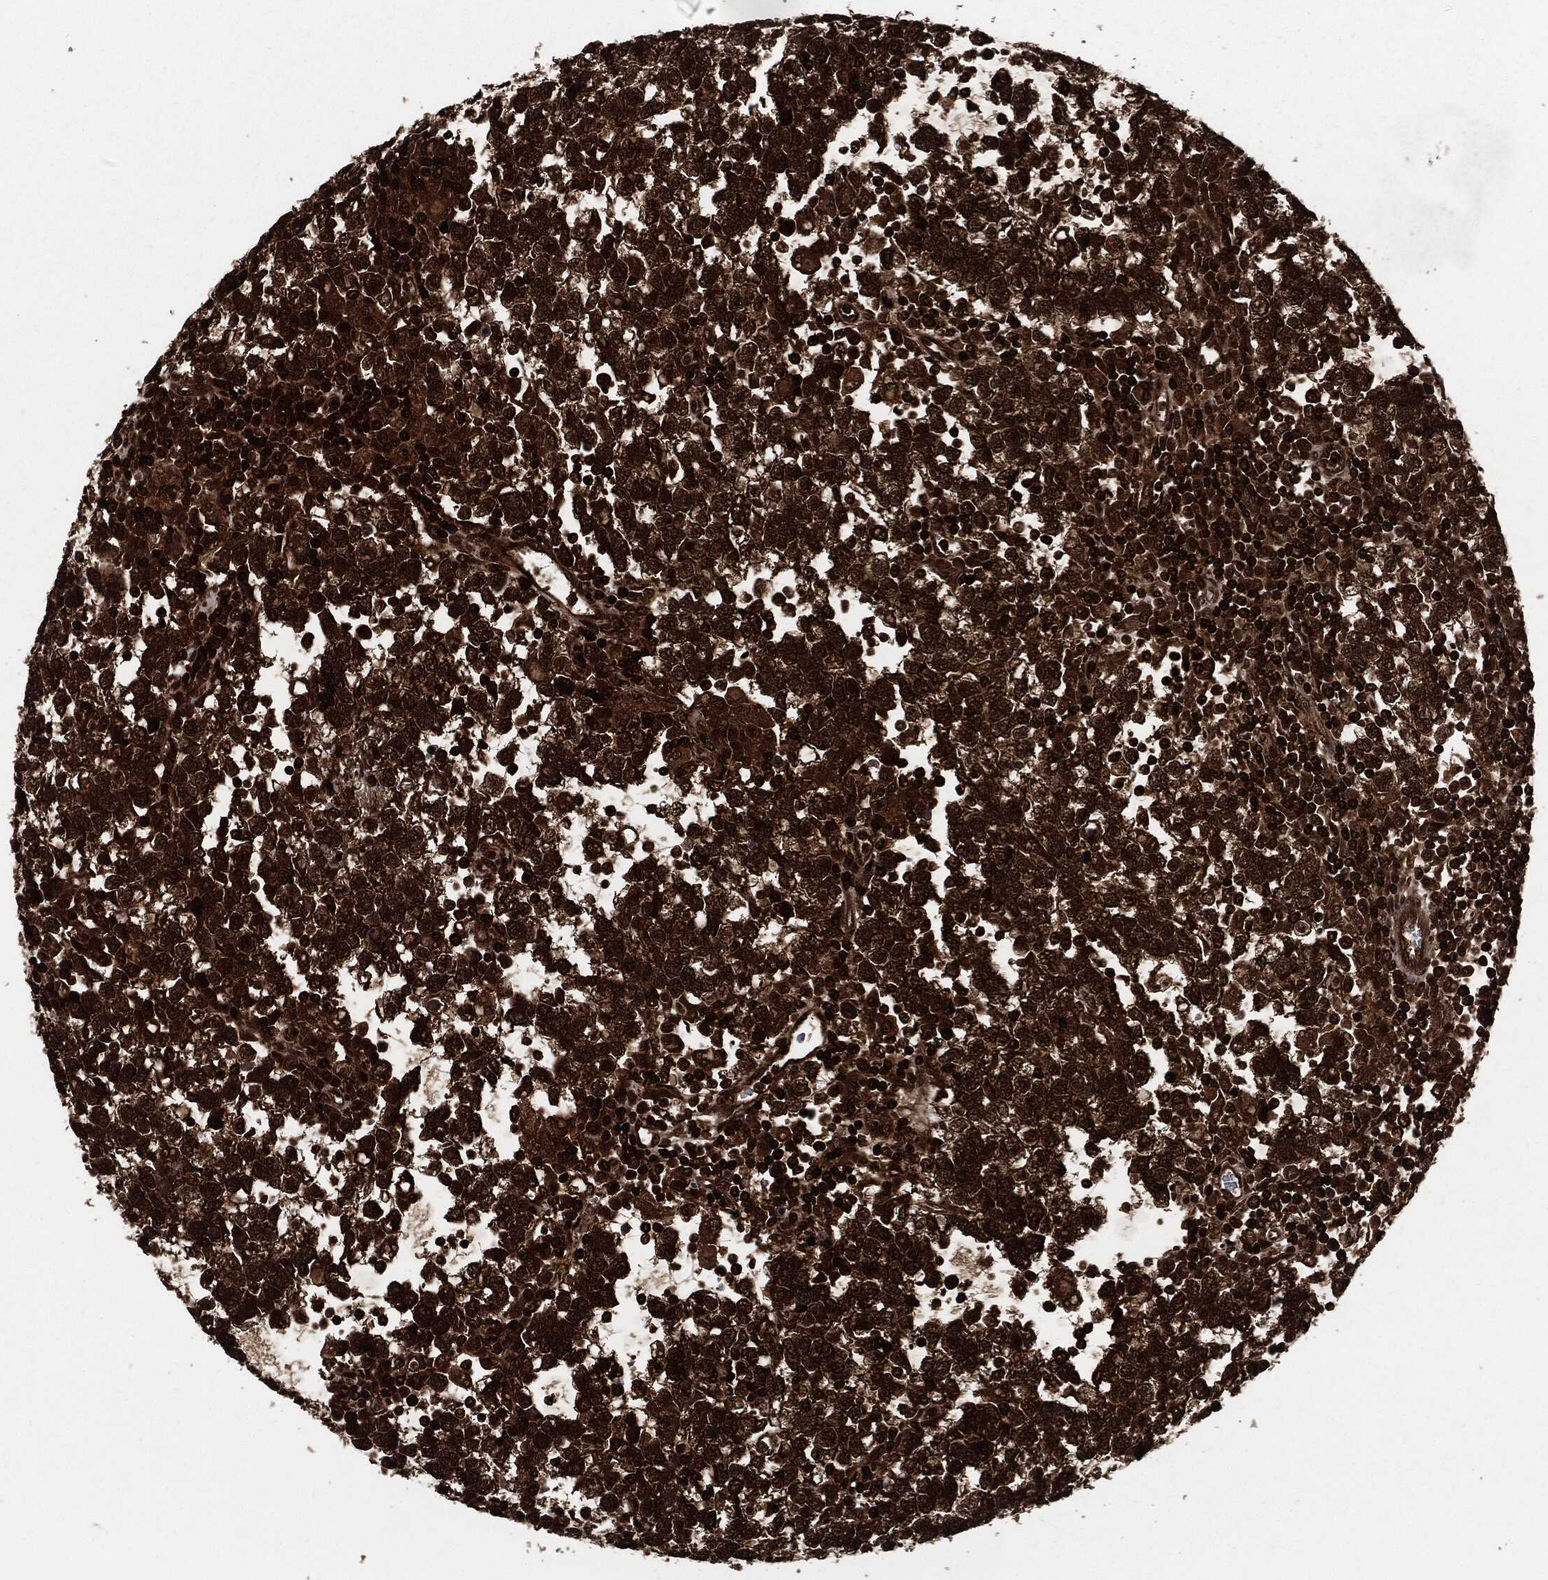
{"staining": {"intensity": "strong", "quantity": ">75%", "location": "cytoplasmic/membranous"}, "tissue": "testis cancer", "cell_type": "Tumor cells", "image_type": "cancer", "snomed": [{"axis": "morphology", "description": "Seminoma, NOS"}, {"axis": "topography", "description": "Testis"}], "caption": "Immunohistochemical staining of seminoma (testis) exhibits strong cytoplasmic/membranous protein staining in about >75% of tumor cells.", "gene": "YWHAB", "patient": {"sex": "male", "age": 47}}